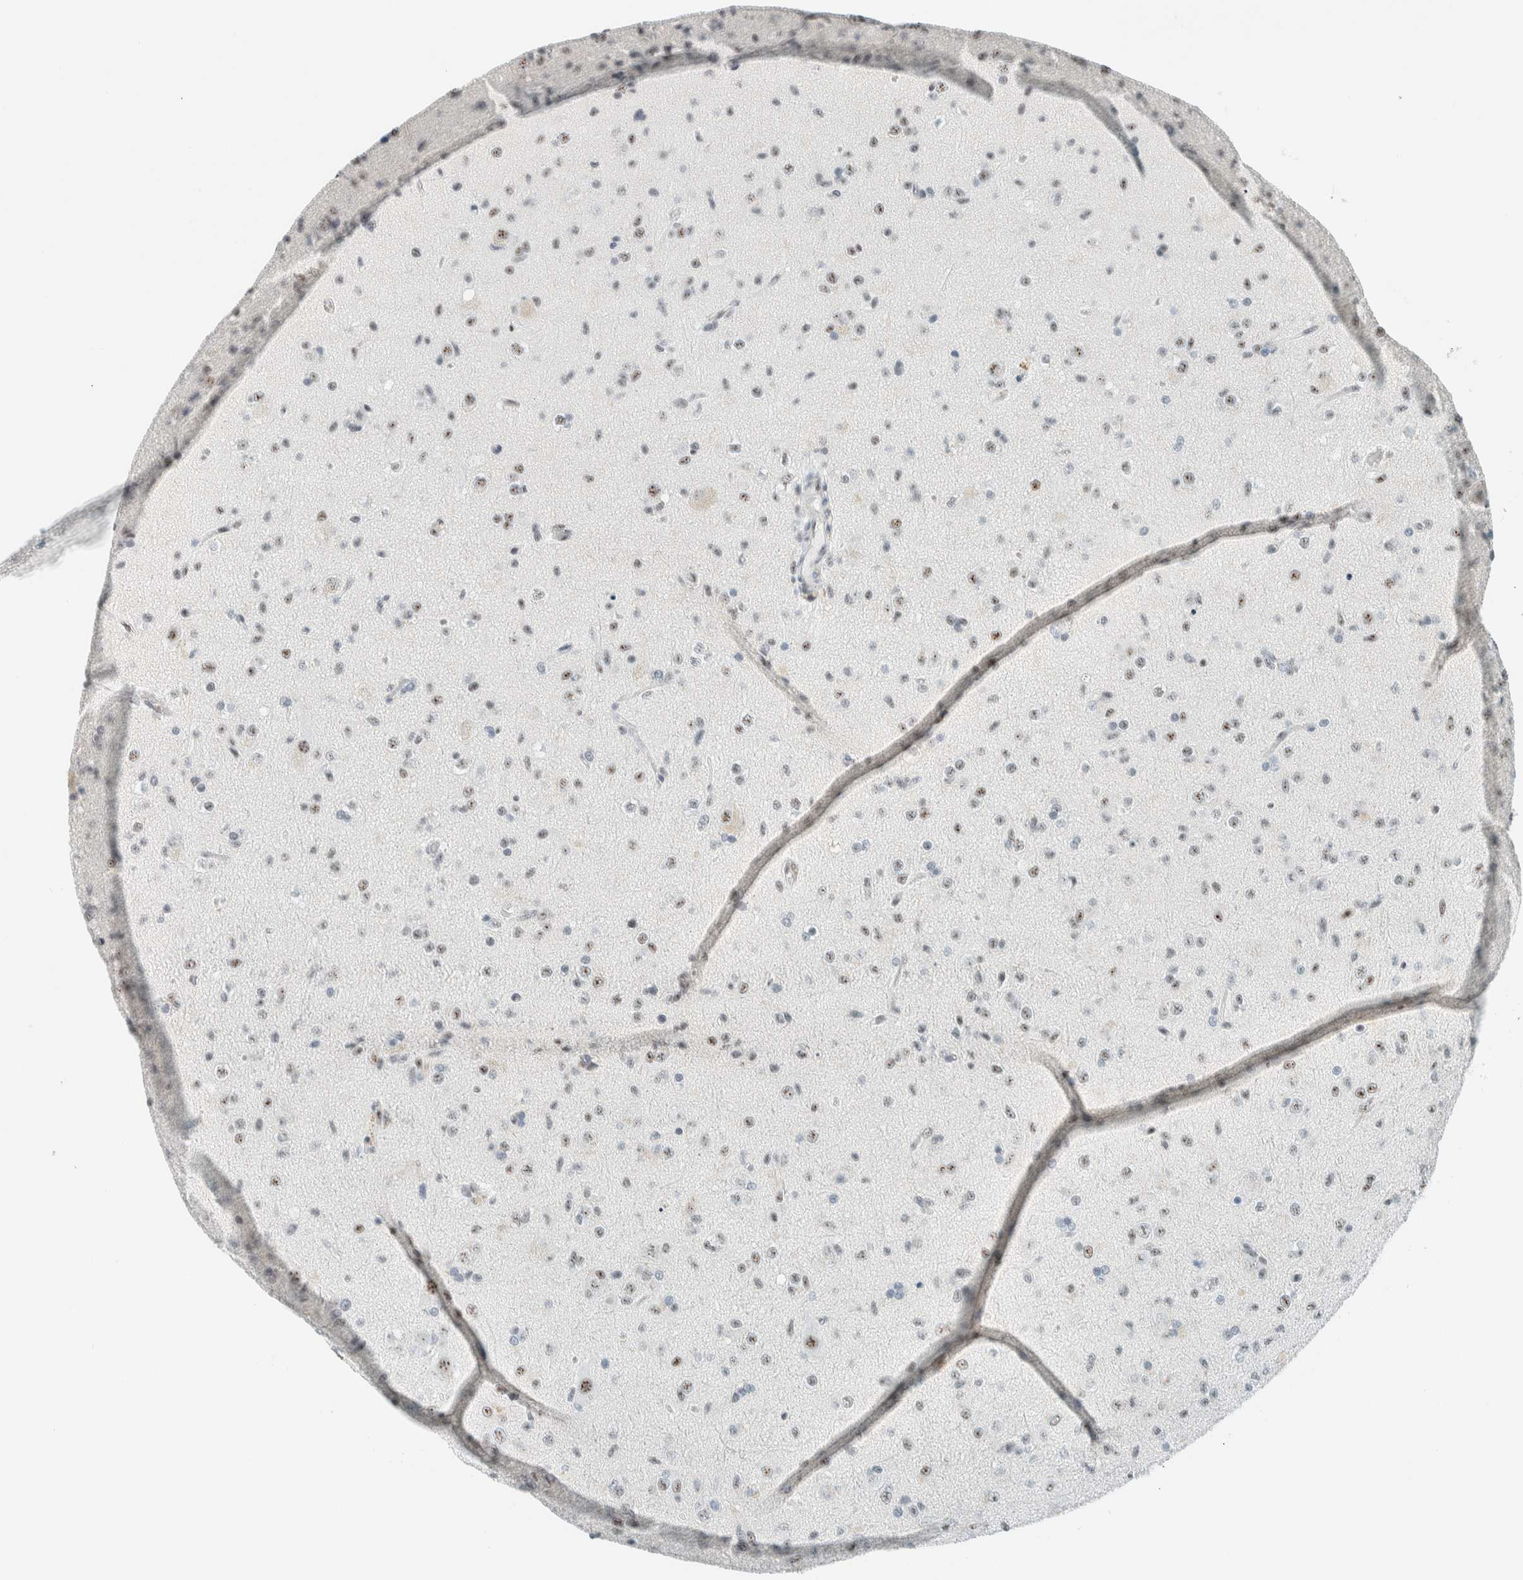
{"staining": {"intensity": "weak", "quantity": "25%-75%", "location": "nuclear"}, "tissue": "glioma", "cell_type": "Tumor cells", "image_type": "cancer", "snomed": [{"axis": "morphology", "description": "Glioma, malignant, Low grade"}, {"axis": "topography", "description": "Brain"}], "caption": "IHC image of human malignant glioma (low-grade) stained for a protein (brown), which displays low levels of weak nuclear expression in approximately 25%-75% of tumor cells.", "gene": "CYSRT1", "patient": {"sex": "male", "age": 65}}